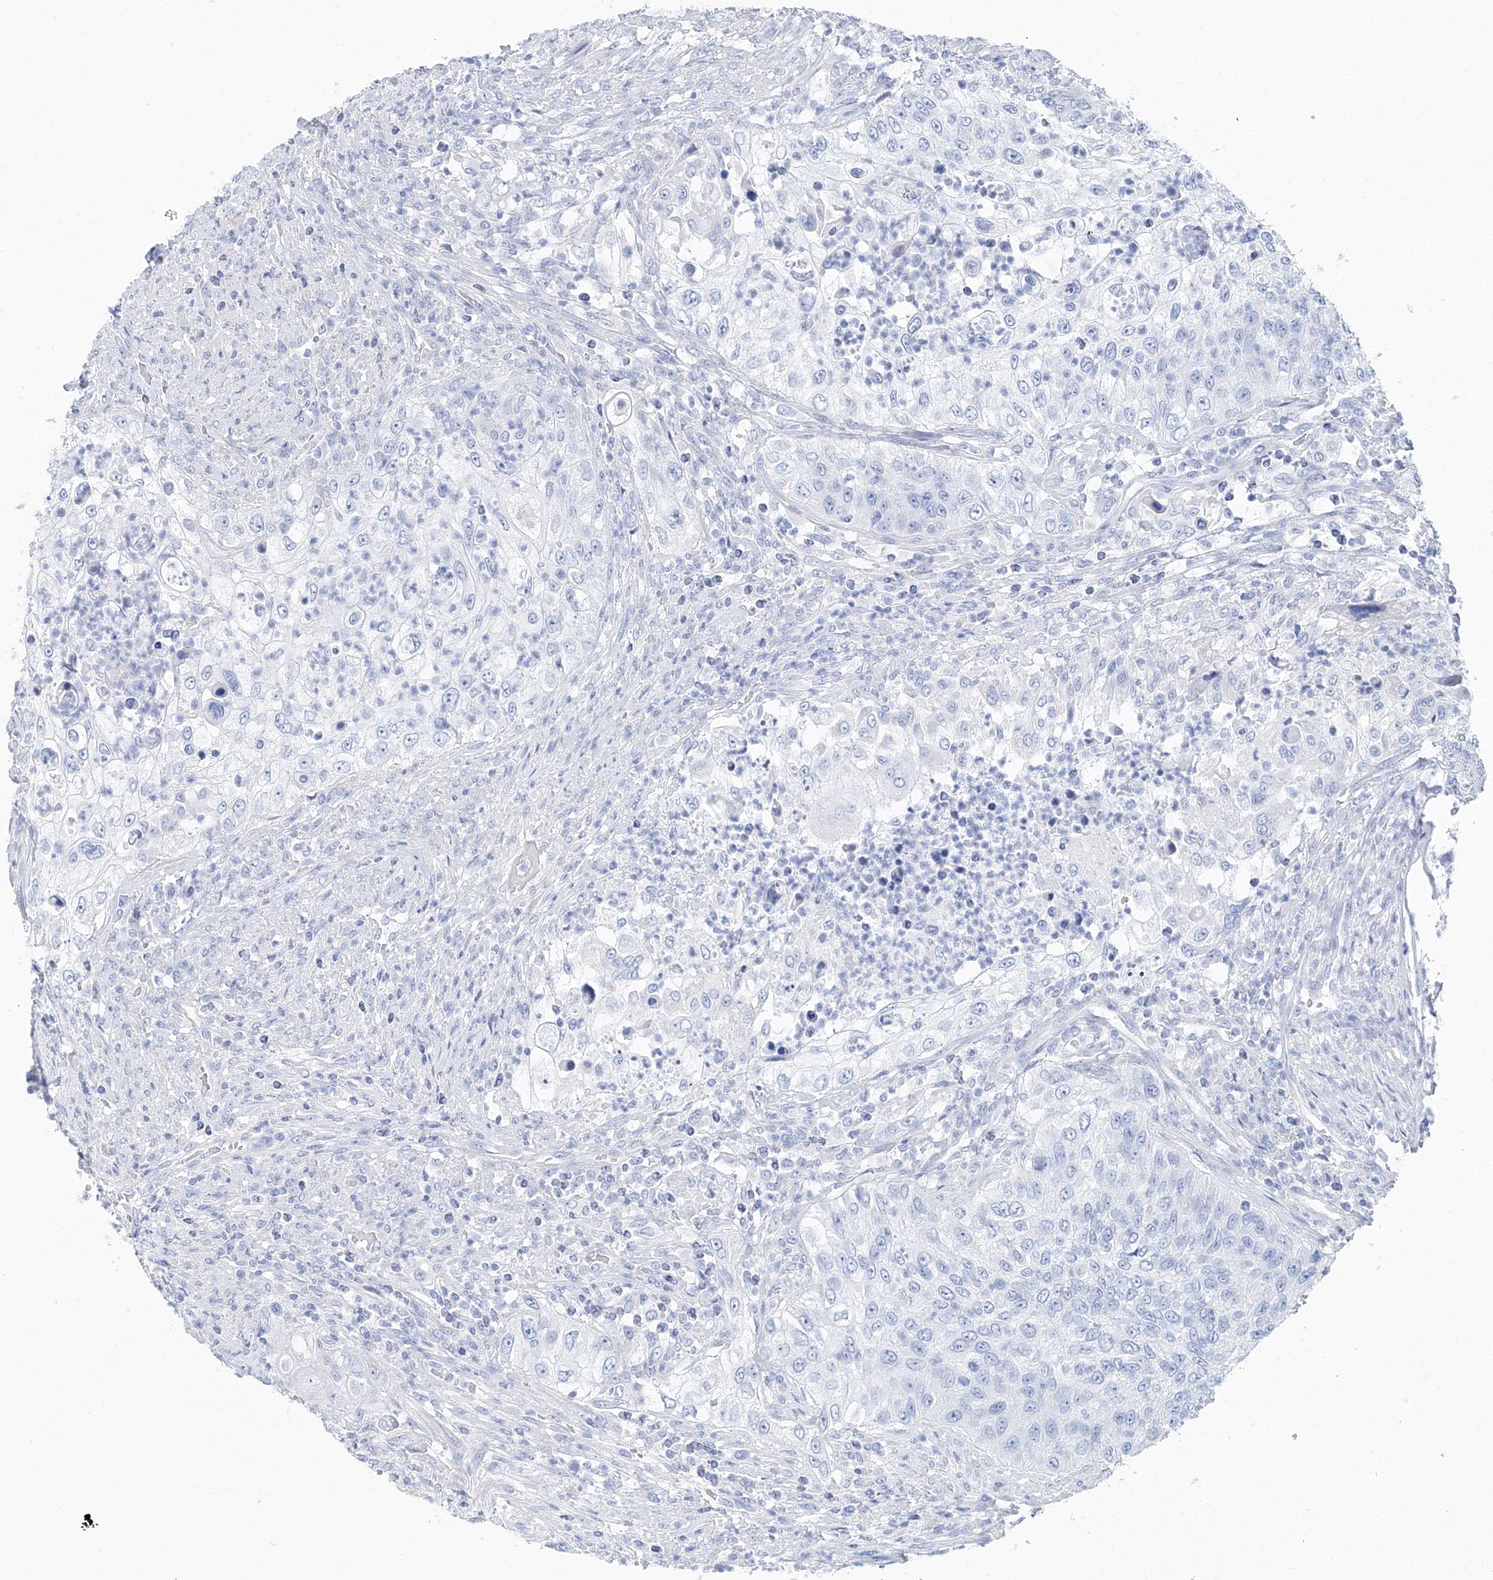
{"staining": {"intensity": "negative", "quantity": "none", "location": "none"}, "tissue": "urothelial cancer", "cell_type": "Tumor cells", "image_type": "cancer", "snomed": [{"axis": "morphology", "description": "Urothelial carcinoma, High grade"}, {"axis": "topography", "description": "Urinary bladder"}], "caption": "The image exhibits no staining of tumor cells in urothelial cancer.", "gene": "TSPYL6", "patient": {"sex": "female", "age": 60}}